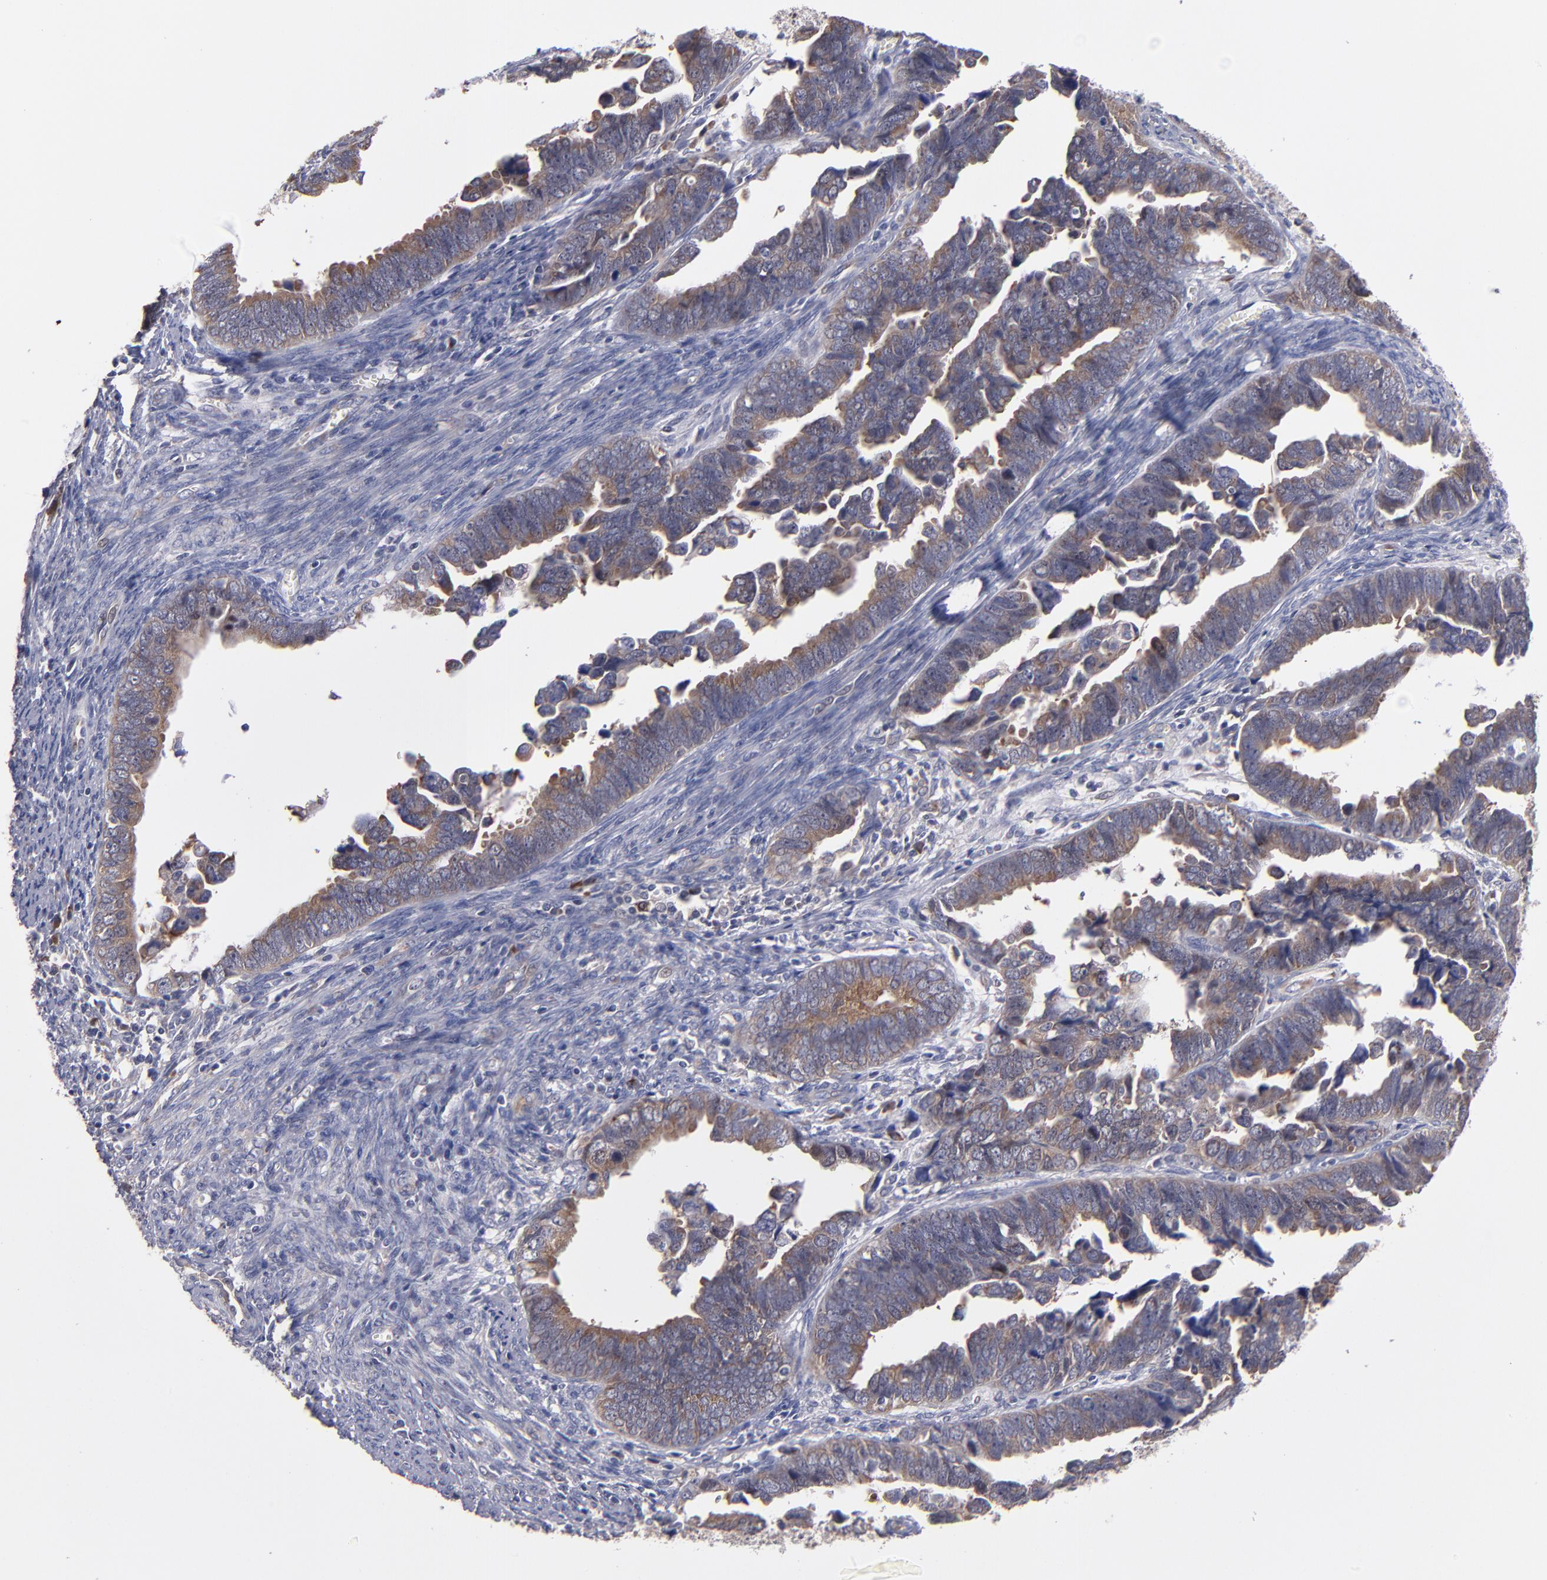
{"staining": {"intensity": "moderate", "quantity": ">75%", "location": "cytoplasmic/membranous"}, "tissue": "endometrial cancer", "cell_type": "Tumor cells", "image_type": "cancer", "snomed": [{"axis": "morphology", "description": "Adenocarcinoma, NOS"}, {"axis": "topography", "description": "Endometrium"}], "caption": "Protein expression analysis of human endometrial cancer reveals moderate cytoplasmic/membranous positivity in approximately >75% of tumor cells.", "gene": "EIF3L", "patient": {"sex": "female", "age": 75}}